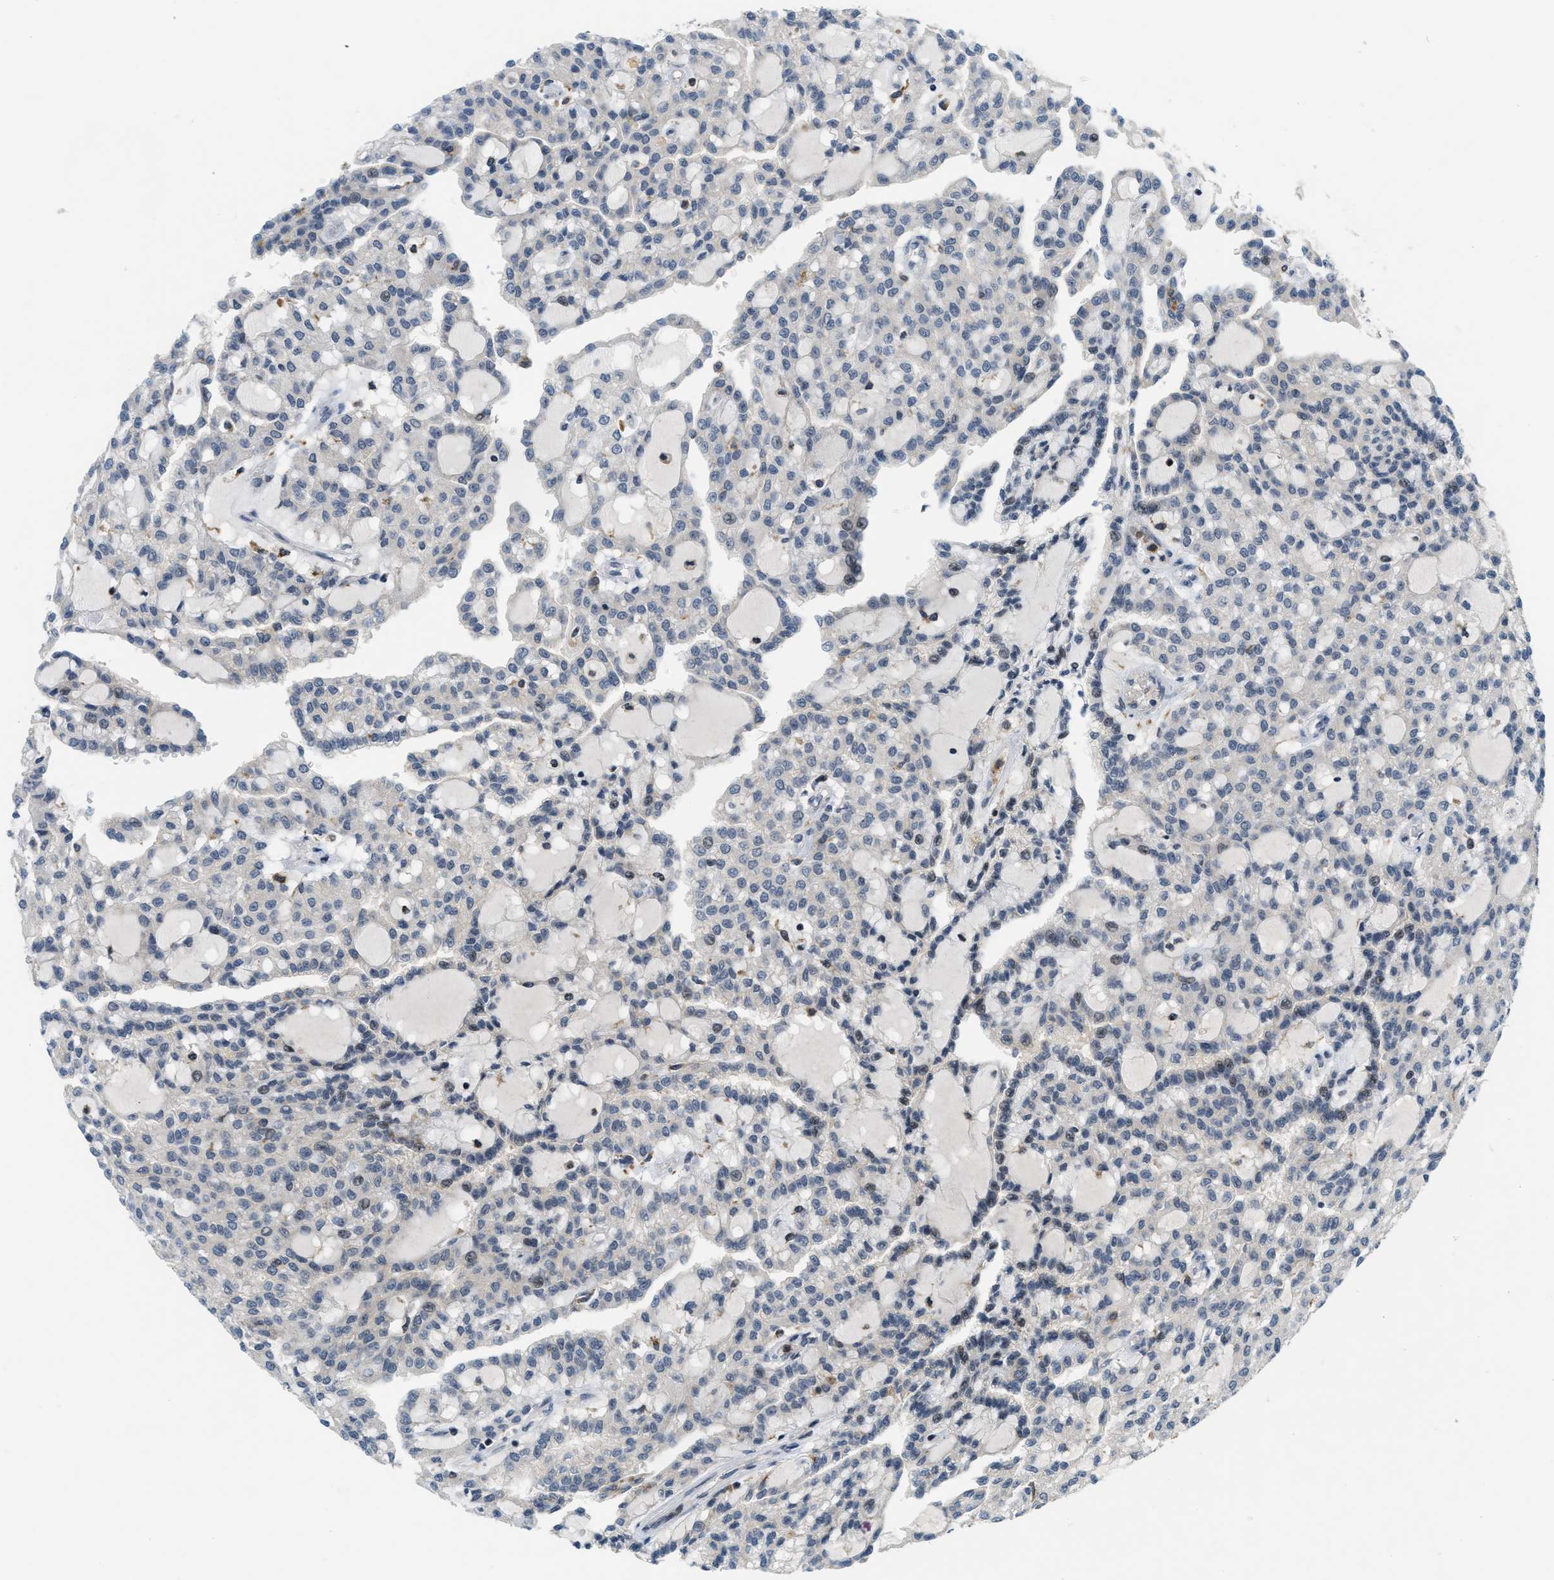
{"staining": {"intensity": "negative", "quantity": "none", "location": "none"}, "tissue": "renal cancer", "cell_type": "Tumor cells", "image_type": "cancer", "snomed": [{"axis": "morphology", "description": "Adenocarcinoma, NOS"}, {"axis": "topography", "description": "Kidney"}], "caption": "Tumor cells are negative for protein expression in human renal adenocarcinoma.", "gene": "ING1", "patient": {"sex": "male", "age": 63}}